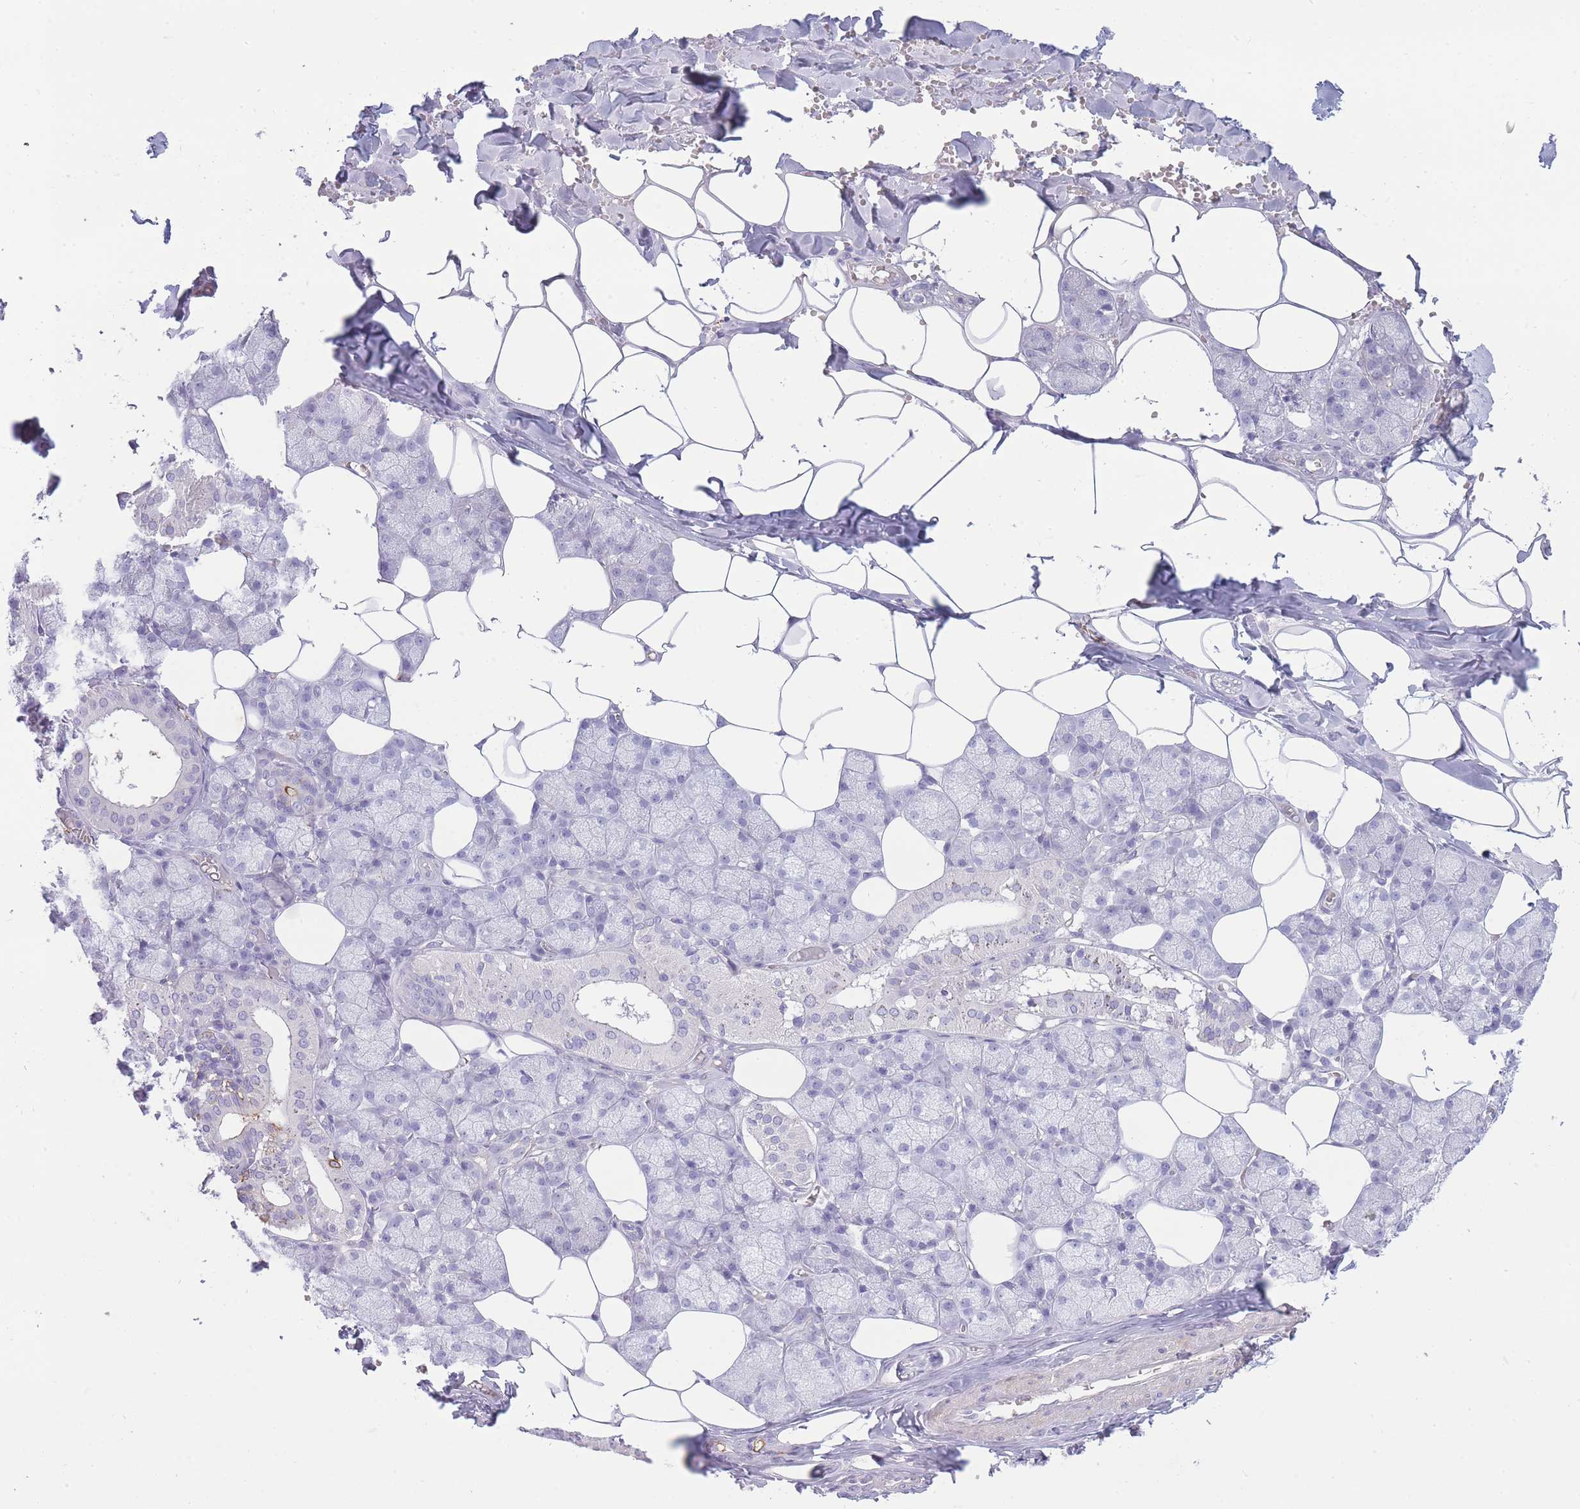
{"staining": {"intensity": "negative", "quantity": "none", "location": "none"}, "tissue": "salivary gland", "cell_type": "Glandular cells", "image_type": "normal", "snomed": [{"axis": "morphology", "description": "Normal tissue, NOS"}, {"axis": "topography", "description": "Salivary gland"}], "caption": "Immunohistochemical staining of normal salivary gland demonstrates no significant staining in glandular cells.", "gene": "UTP14A", "patient": {"sex": "male", "age": 62}}